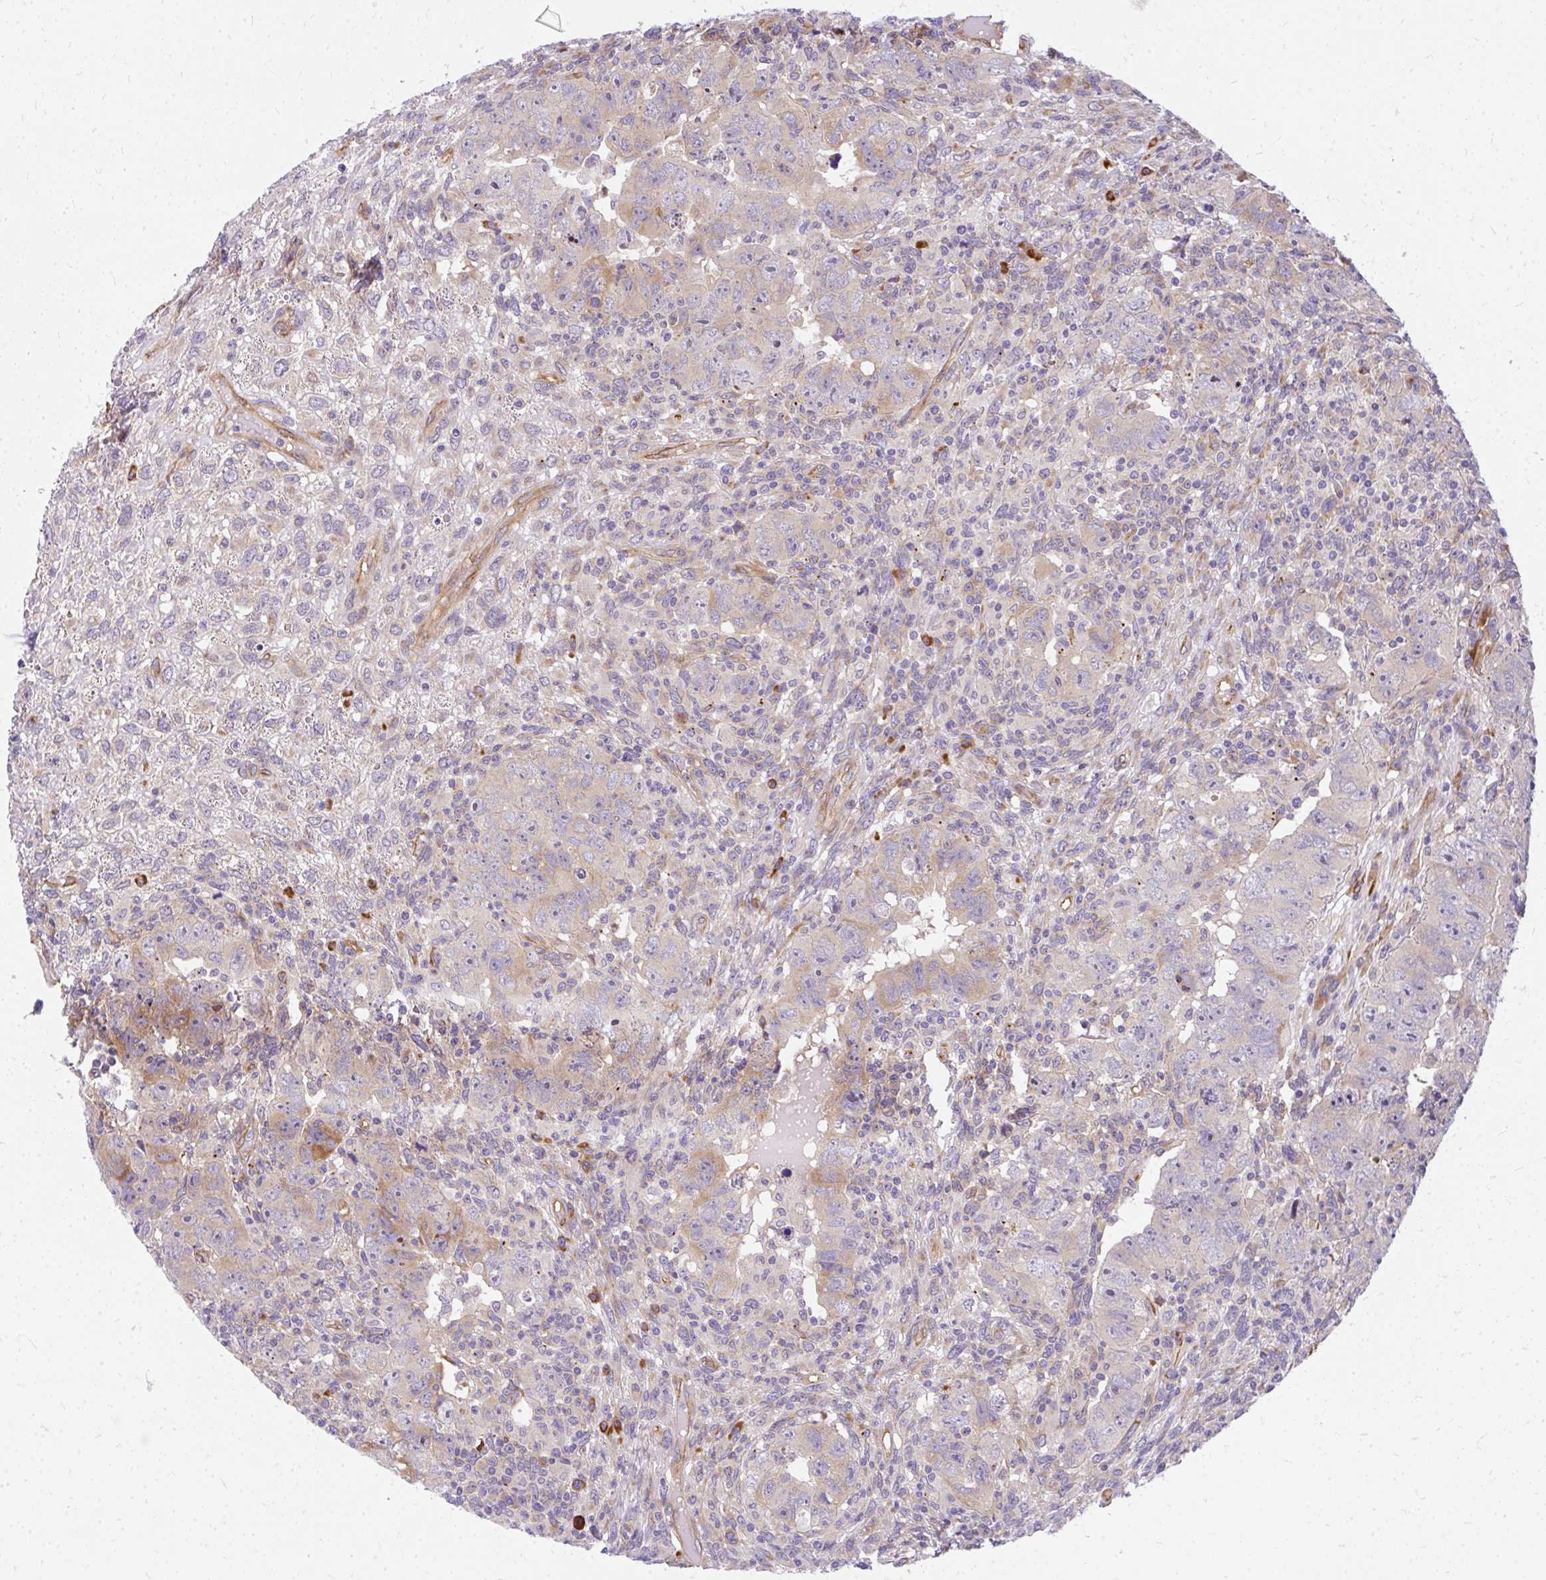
{"staining": {"intensity": "weak", "quantity": "<25%", "location": "cytoplasmic/membranous"}, "tissue": "testis cancer", "cell_type": "Tumor cells", "image_type": "cancer", "snomed": [{"axis": "morphology", "description": "Carcinoma, Embryonal, NOS"}, {"axis": "topography", "description": "Testis"}], "caption": "Immunohistochemistry (IHC) image of testis embryonal carcinoma stained for a protein (brown), which reveals no positivity in tumor cells.", "gene": "RSKR", "patient": {"sex": "male", "age": 24}}